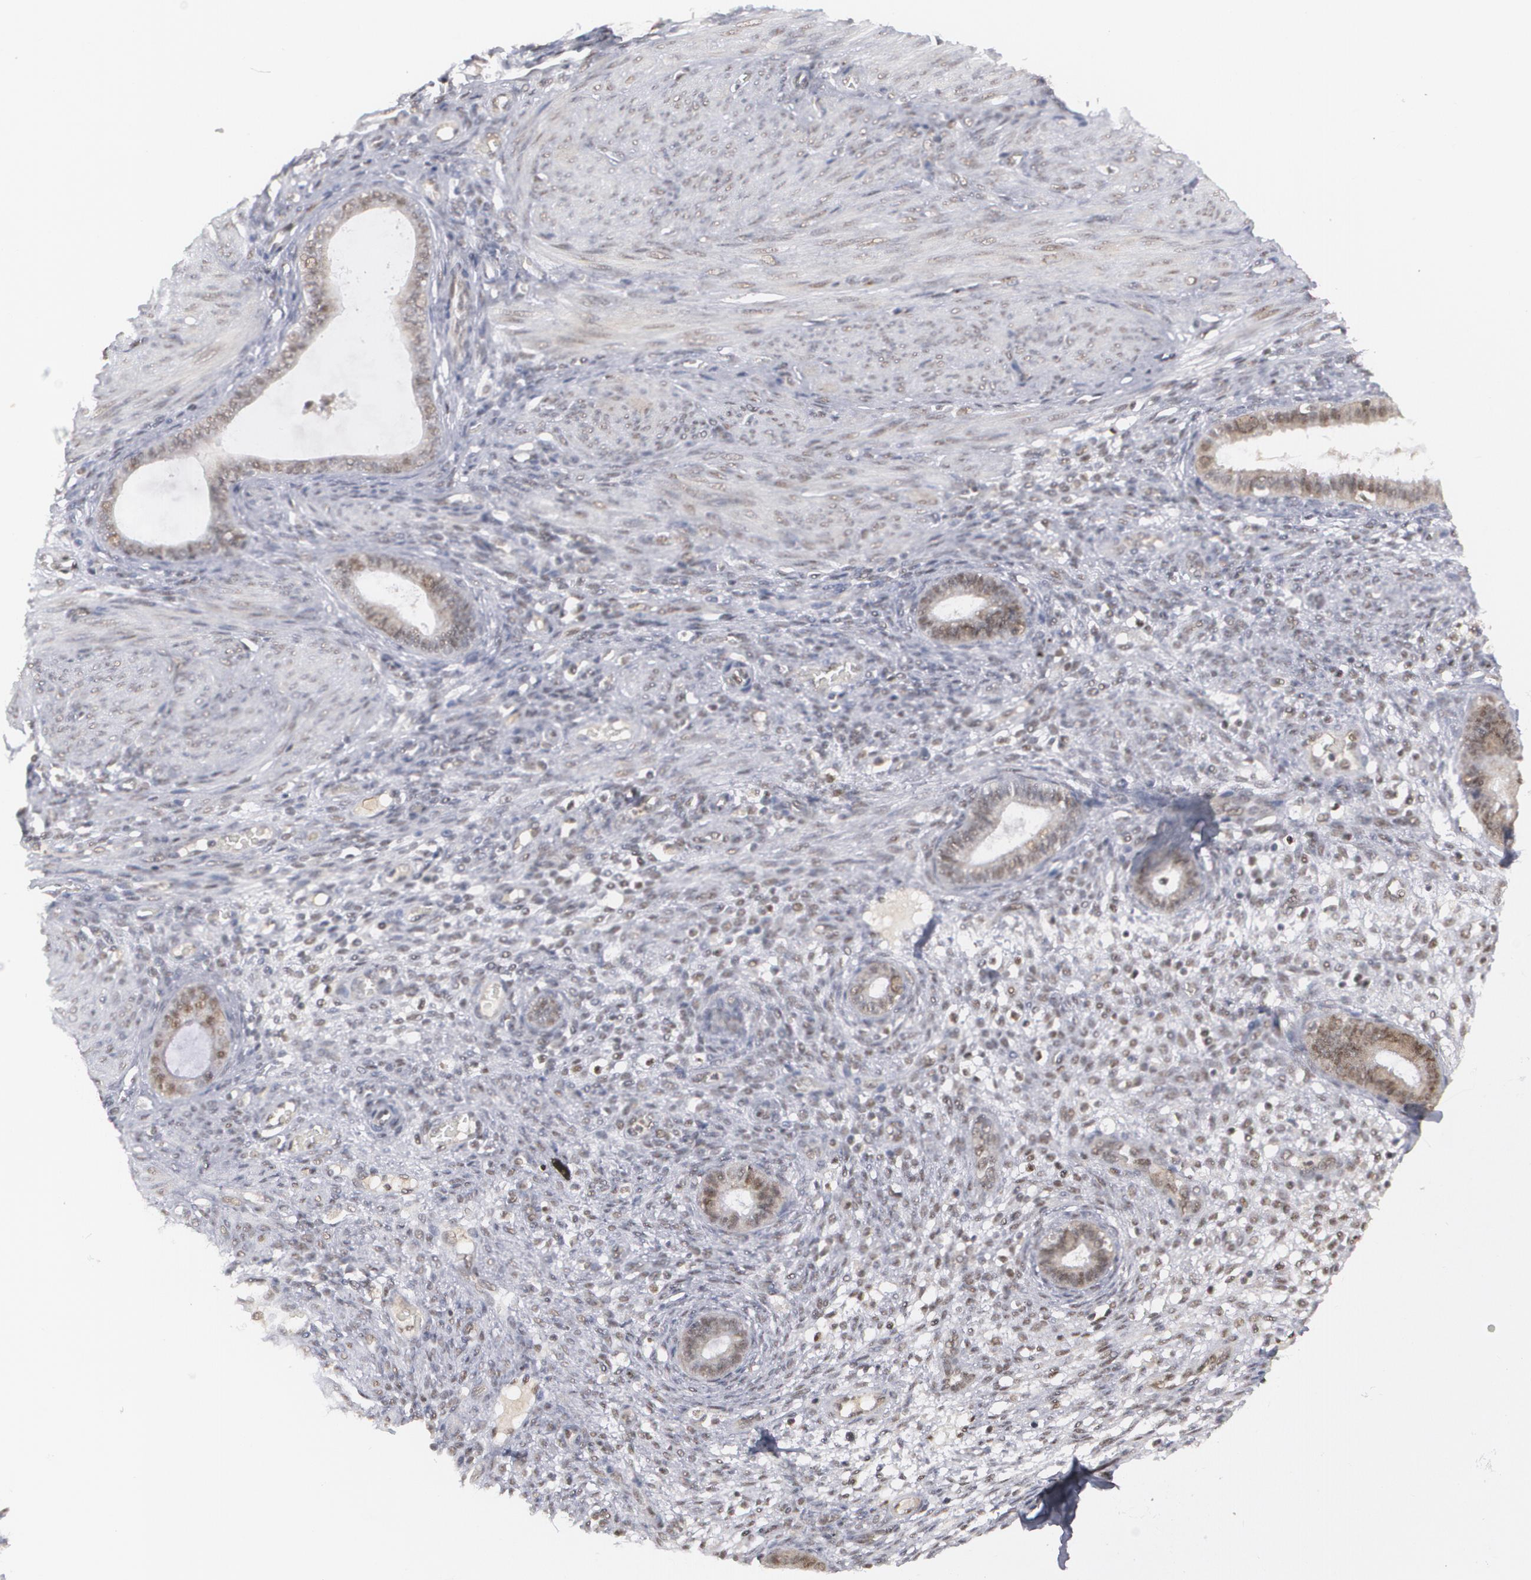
{"staining": {"intensity": "weak", "quantity": "25%-75%", "location": "nuclear"}, "tissue": "endometrium", "cell_type": "Cells in endometrial stroma", "image_type": "normal", "snomed": [{"axis": "morphology", "description": "Normal tissue, NOS"}, {"axis": "topography", "description": "Endometrium"}], "caption": "Cells in endometrial stroma show weak nuclear expression in approximately 25%-75% of cells in benign endometrium. (DAB IHC, brown staining for protein, blue staining for nuclei).", "gene": "INTS6L", "patient": {"sex": "female", "age": 72}}